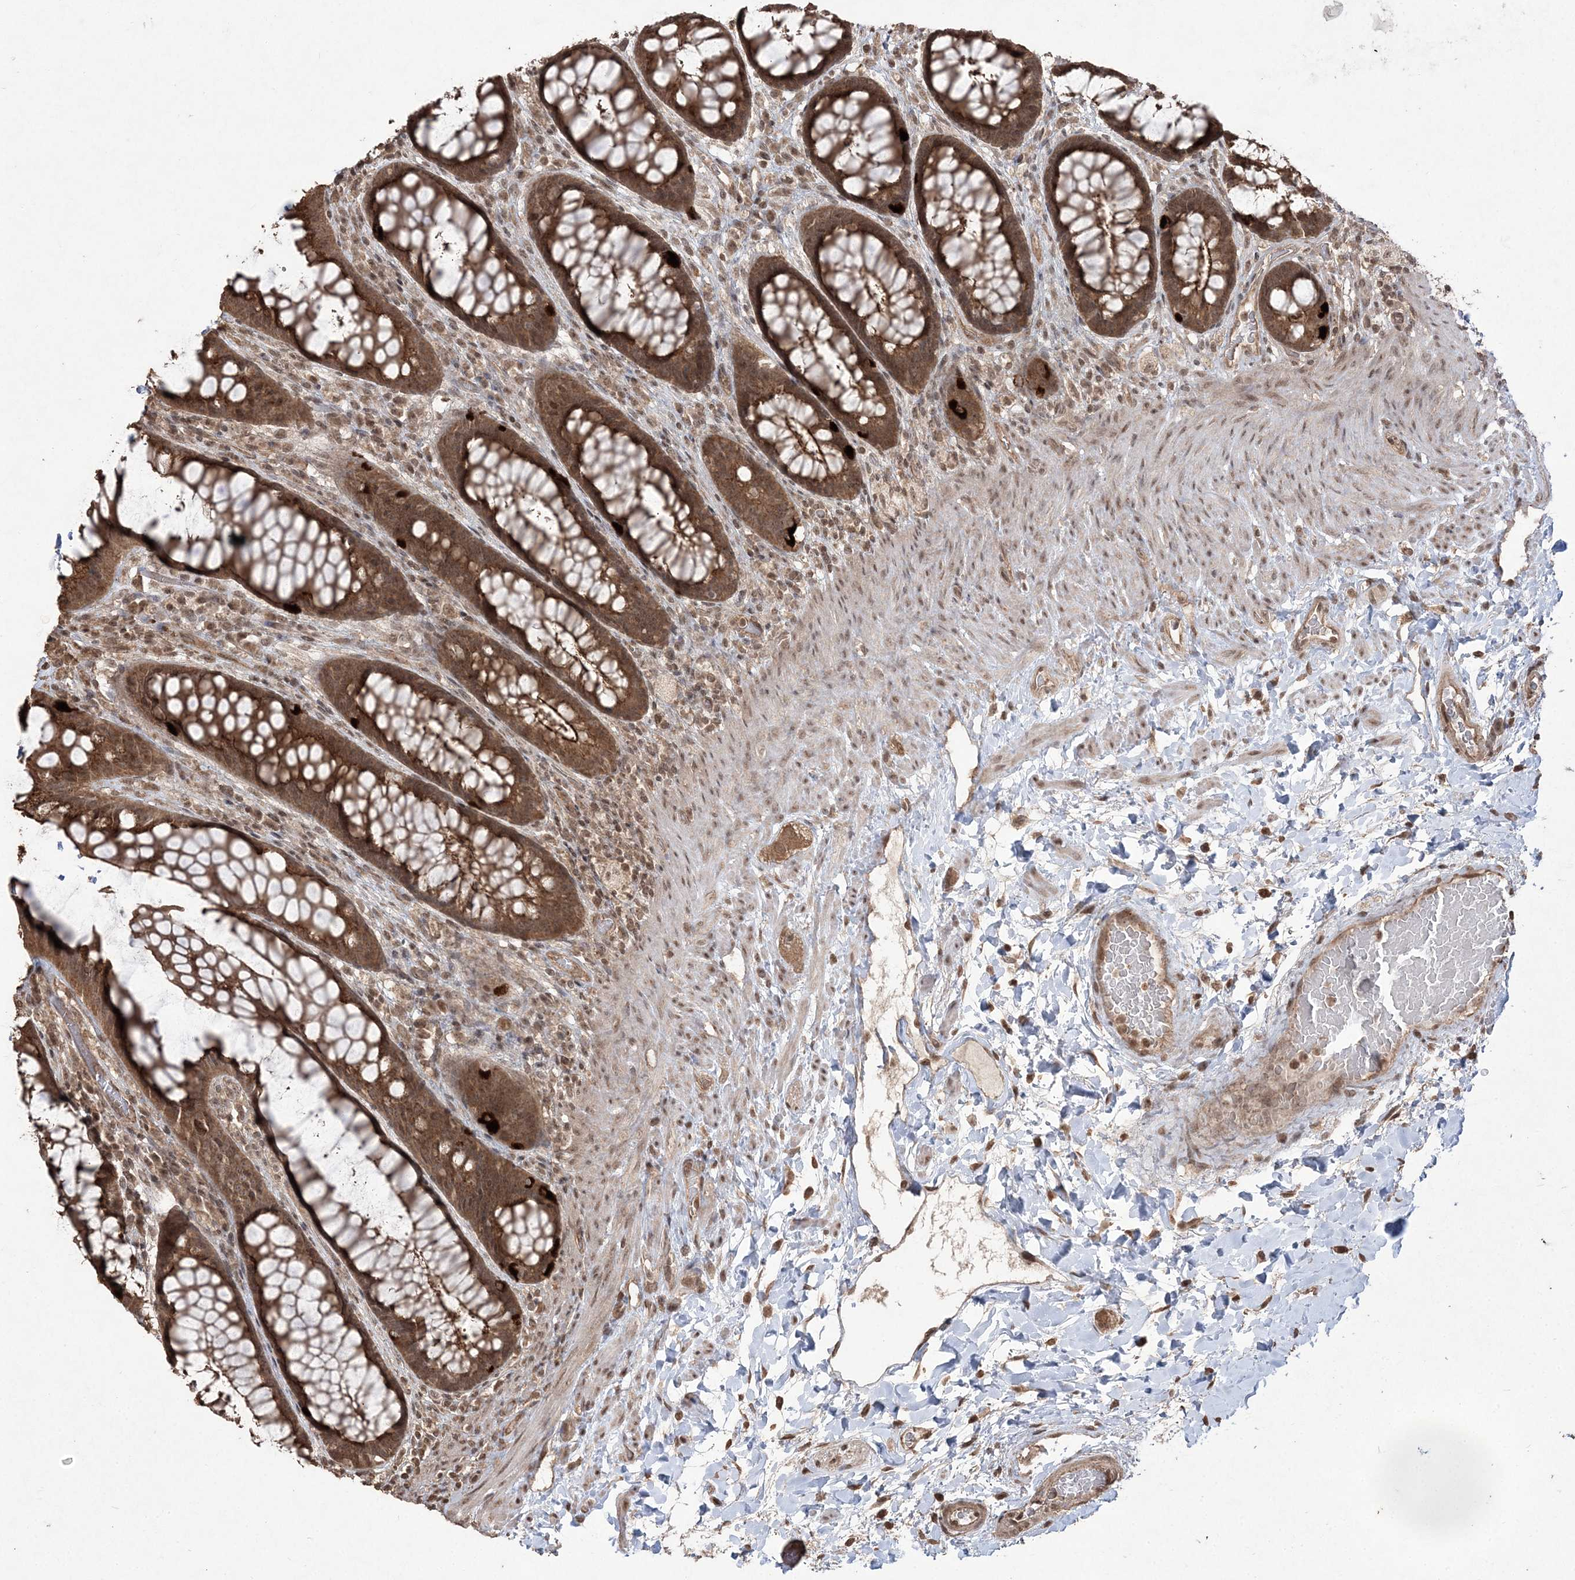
{"staining": {"intensity": "strong", "quantity": ">75%", "location": "cytoplasmic/membranous,nuclear"}, "tissue": "rectum", "cell_type": "Glandular cells", "image_type": "normal", "snomed": [{"axis": "morphology", "description": "Normal tissue, NOS"}, {"axis": "topography", "description": "Rectum"}], "caption": "The photomicrograph reveals a brown stain indicating the presence of a protein in the cytoplasmic/membranous,nuclear of glandular cells in rectum.", "gene": "EHHADH", "patient": {"sex": "female", "age": 46}}